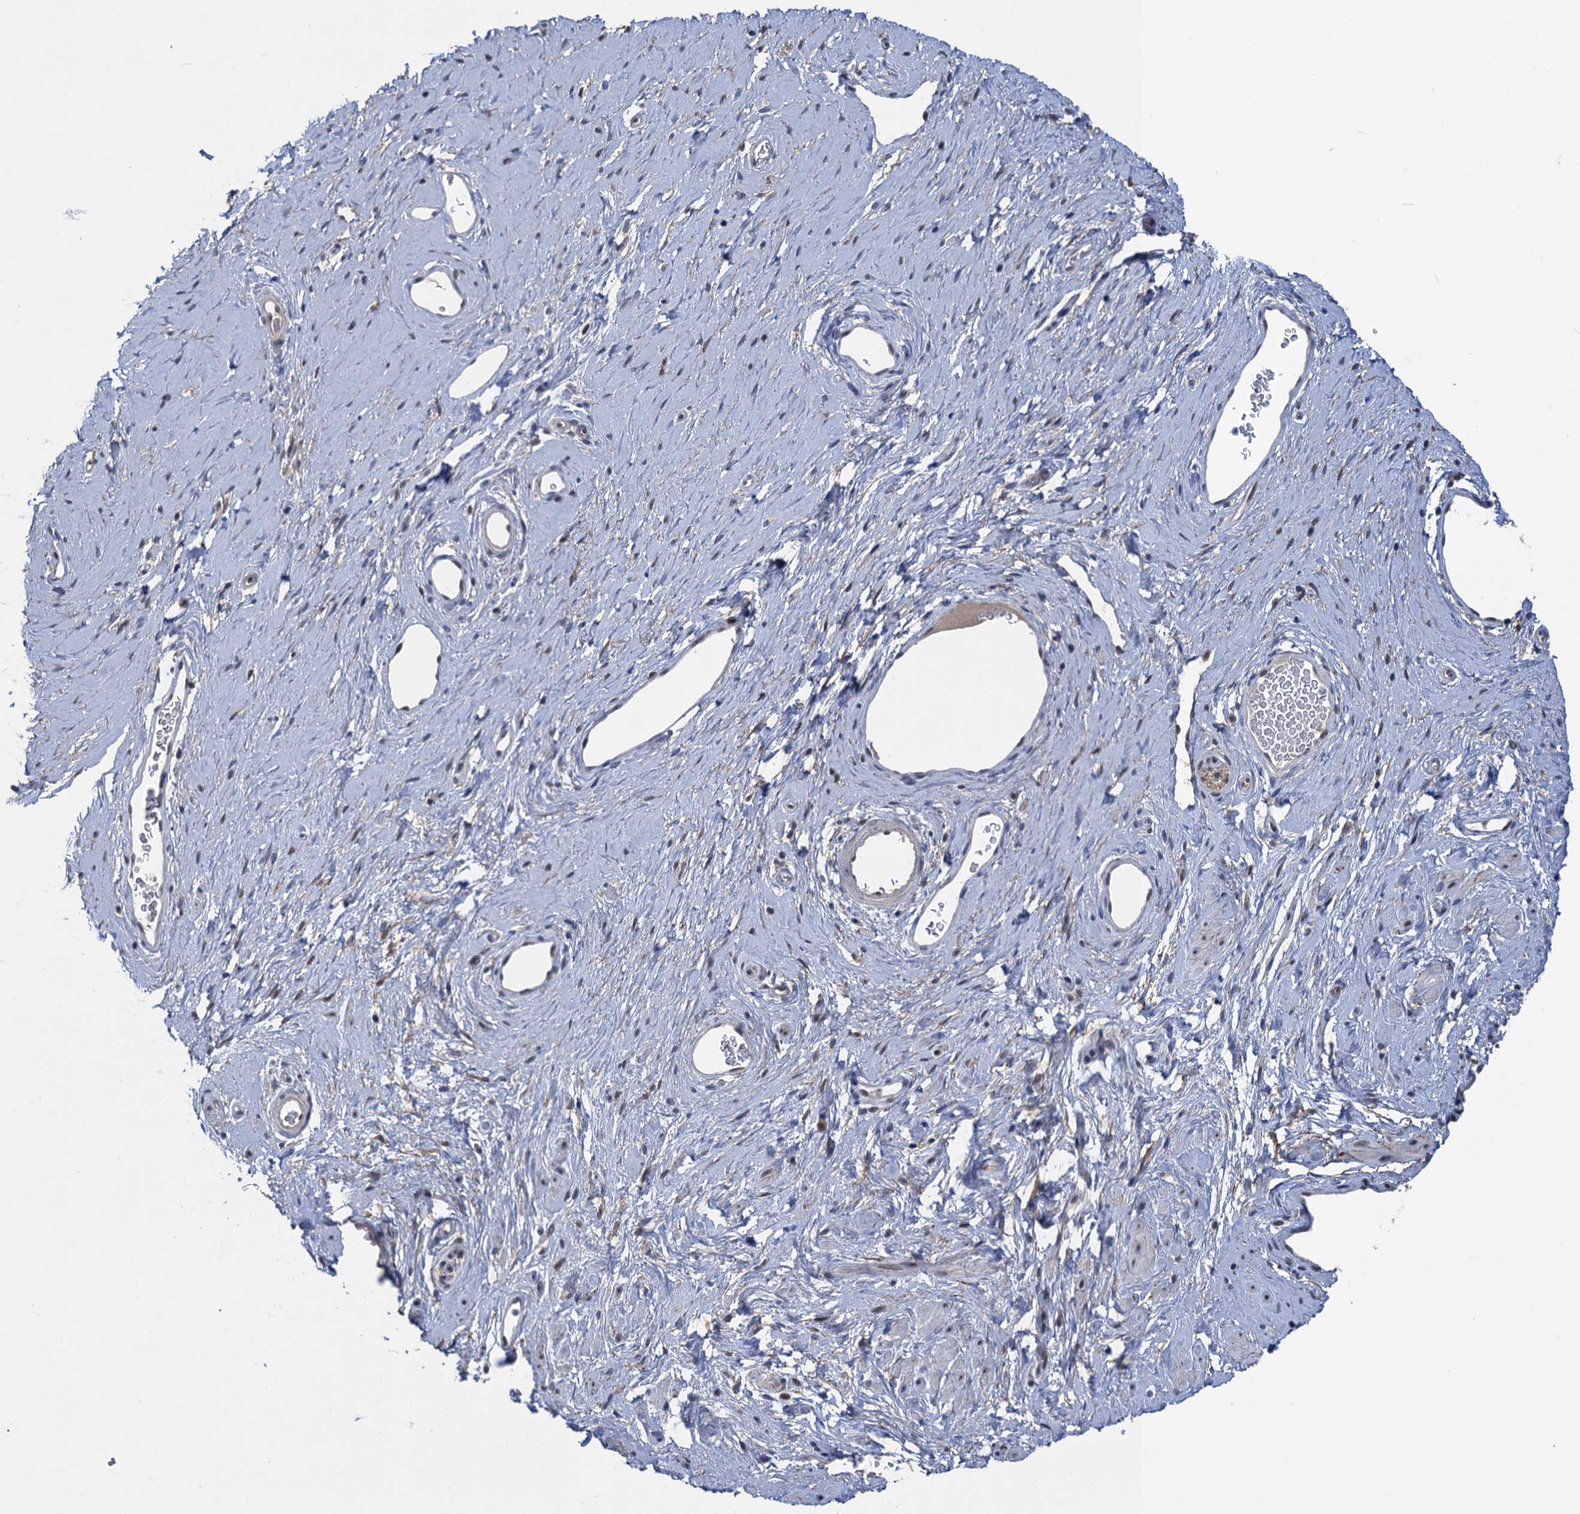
{"staining": {"intensity": "weak", "quantity": ">75%", "location": "nuclear"}, "tissue": "adipose tissue", "cell_type": "Adipocytes", "image_type": "normal", "snomed": [{"axis": "morphology", "description": "Normal tissue, NOS"}, {"axis": "morphology", "description": "Adenocarcinoma, NOS"}, {"axis": "topography", "description": "Rectum"}, {"axis": "topography", "description": "Vagina"}, {"axis": "topography", "description": "Peripheral nerve tissue"}], "caption": "The image reveals staining of unremarkable adipose tissue, revealing weak nuclear protein staining (brown color) within adipocytes.", "gene": "SAE1", "patient": {"sex": "female", "age": 71}}